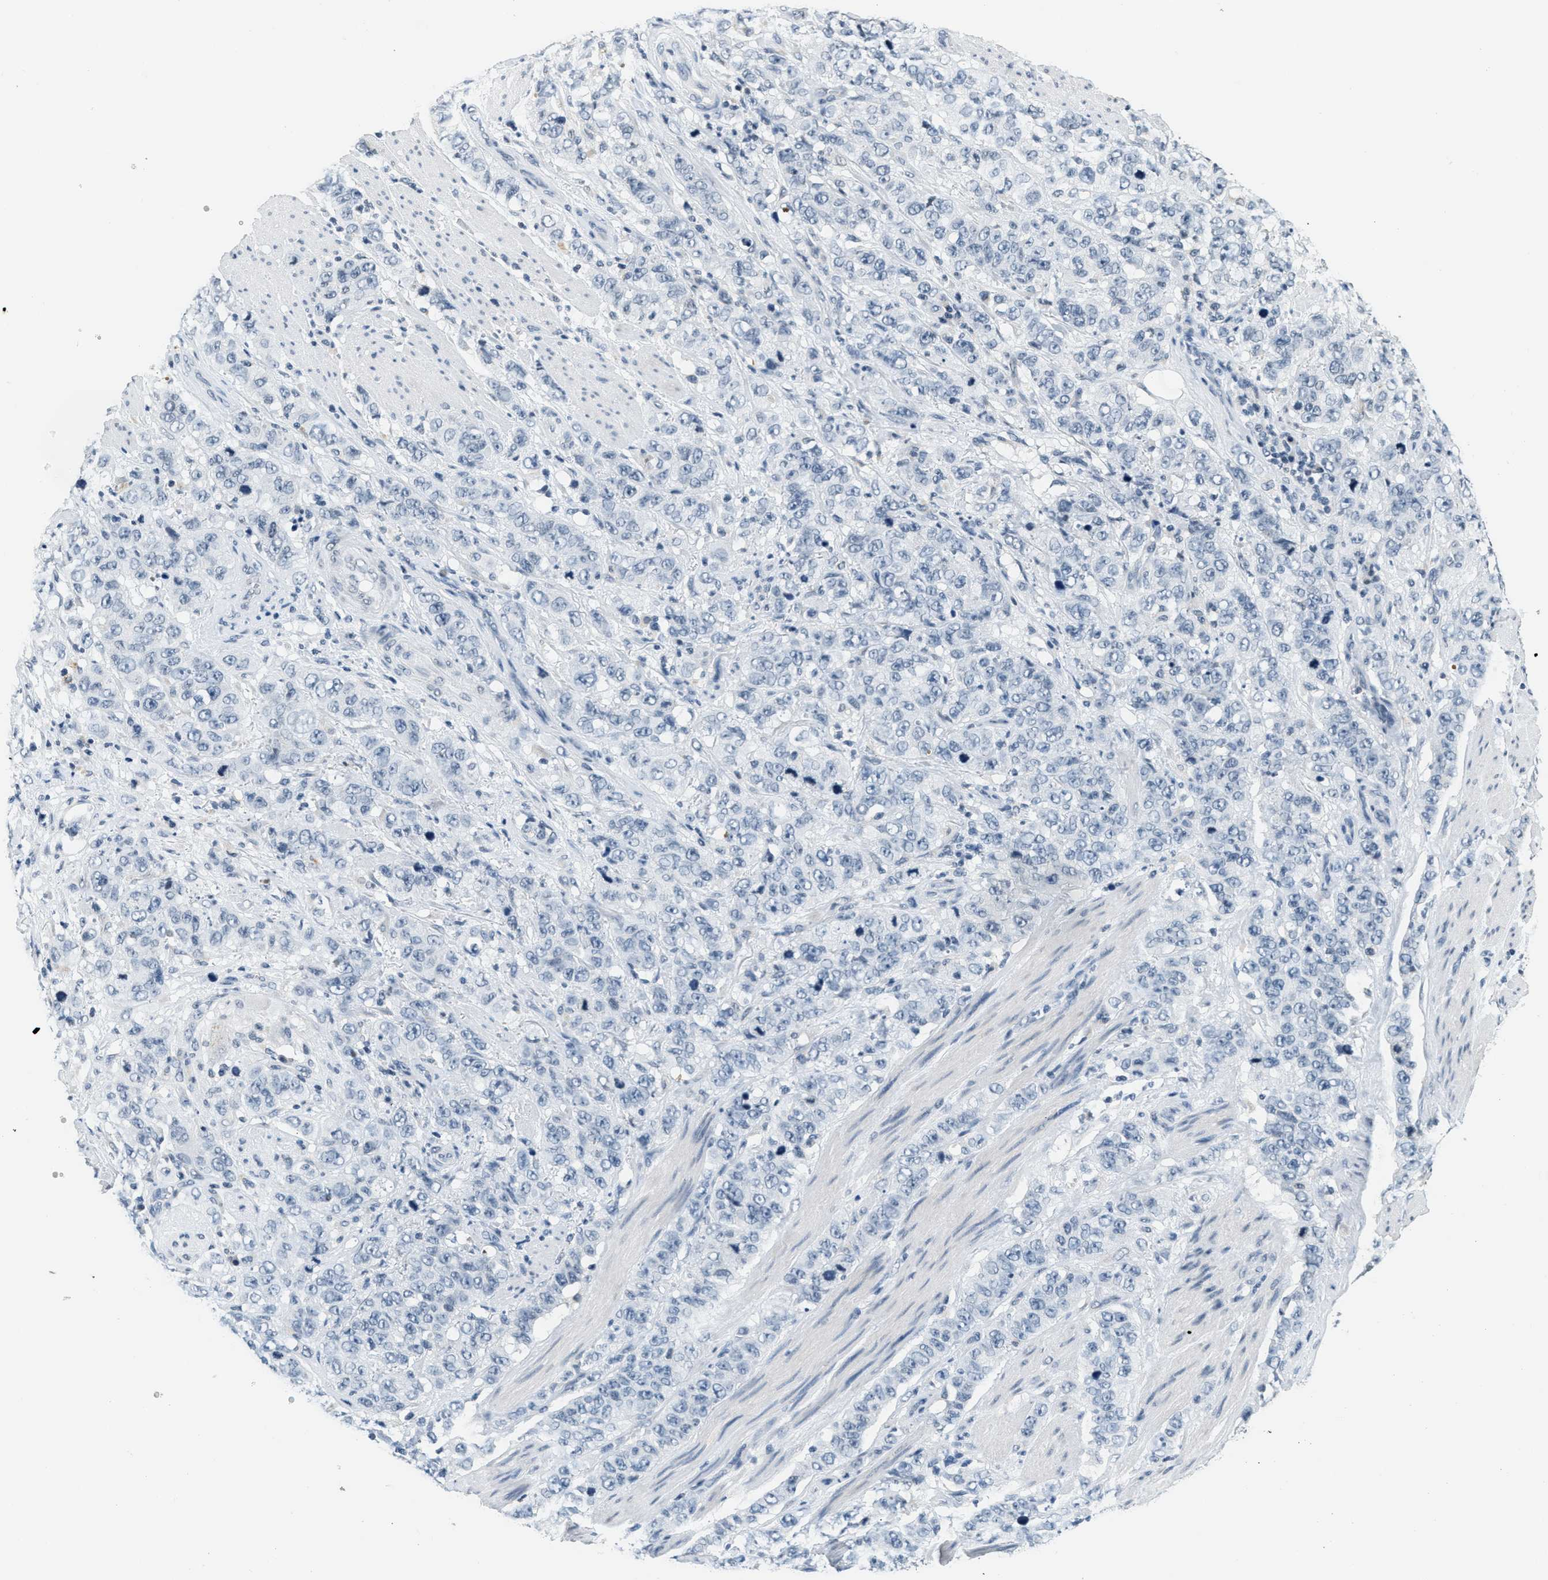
{"staining": {"intensity": "negative", "quantity": "none", "location": "none"}, "tissue": "stomach cancer", "cell_type": "Tumor cells", "image_type": "cancer", "snomed": [{"axis": "morphology", "description": "Adenocarcinoma, NOS"}, {"axis": "topography", "description": "Stomach"}], "caption": "There is no significant positivity in tumor cells of stomach cancer.", "gene": "CA4", "patient": {"sex": "male", "age": 48}}